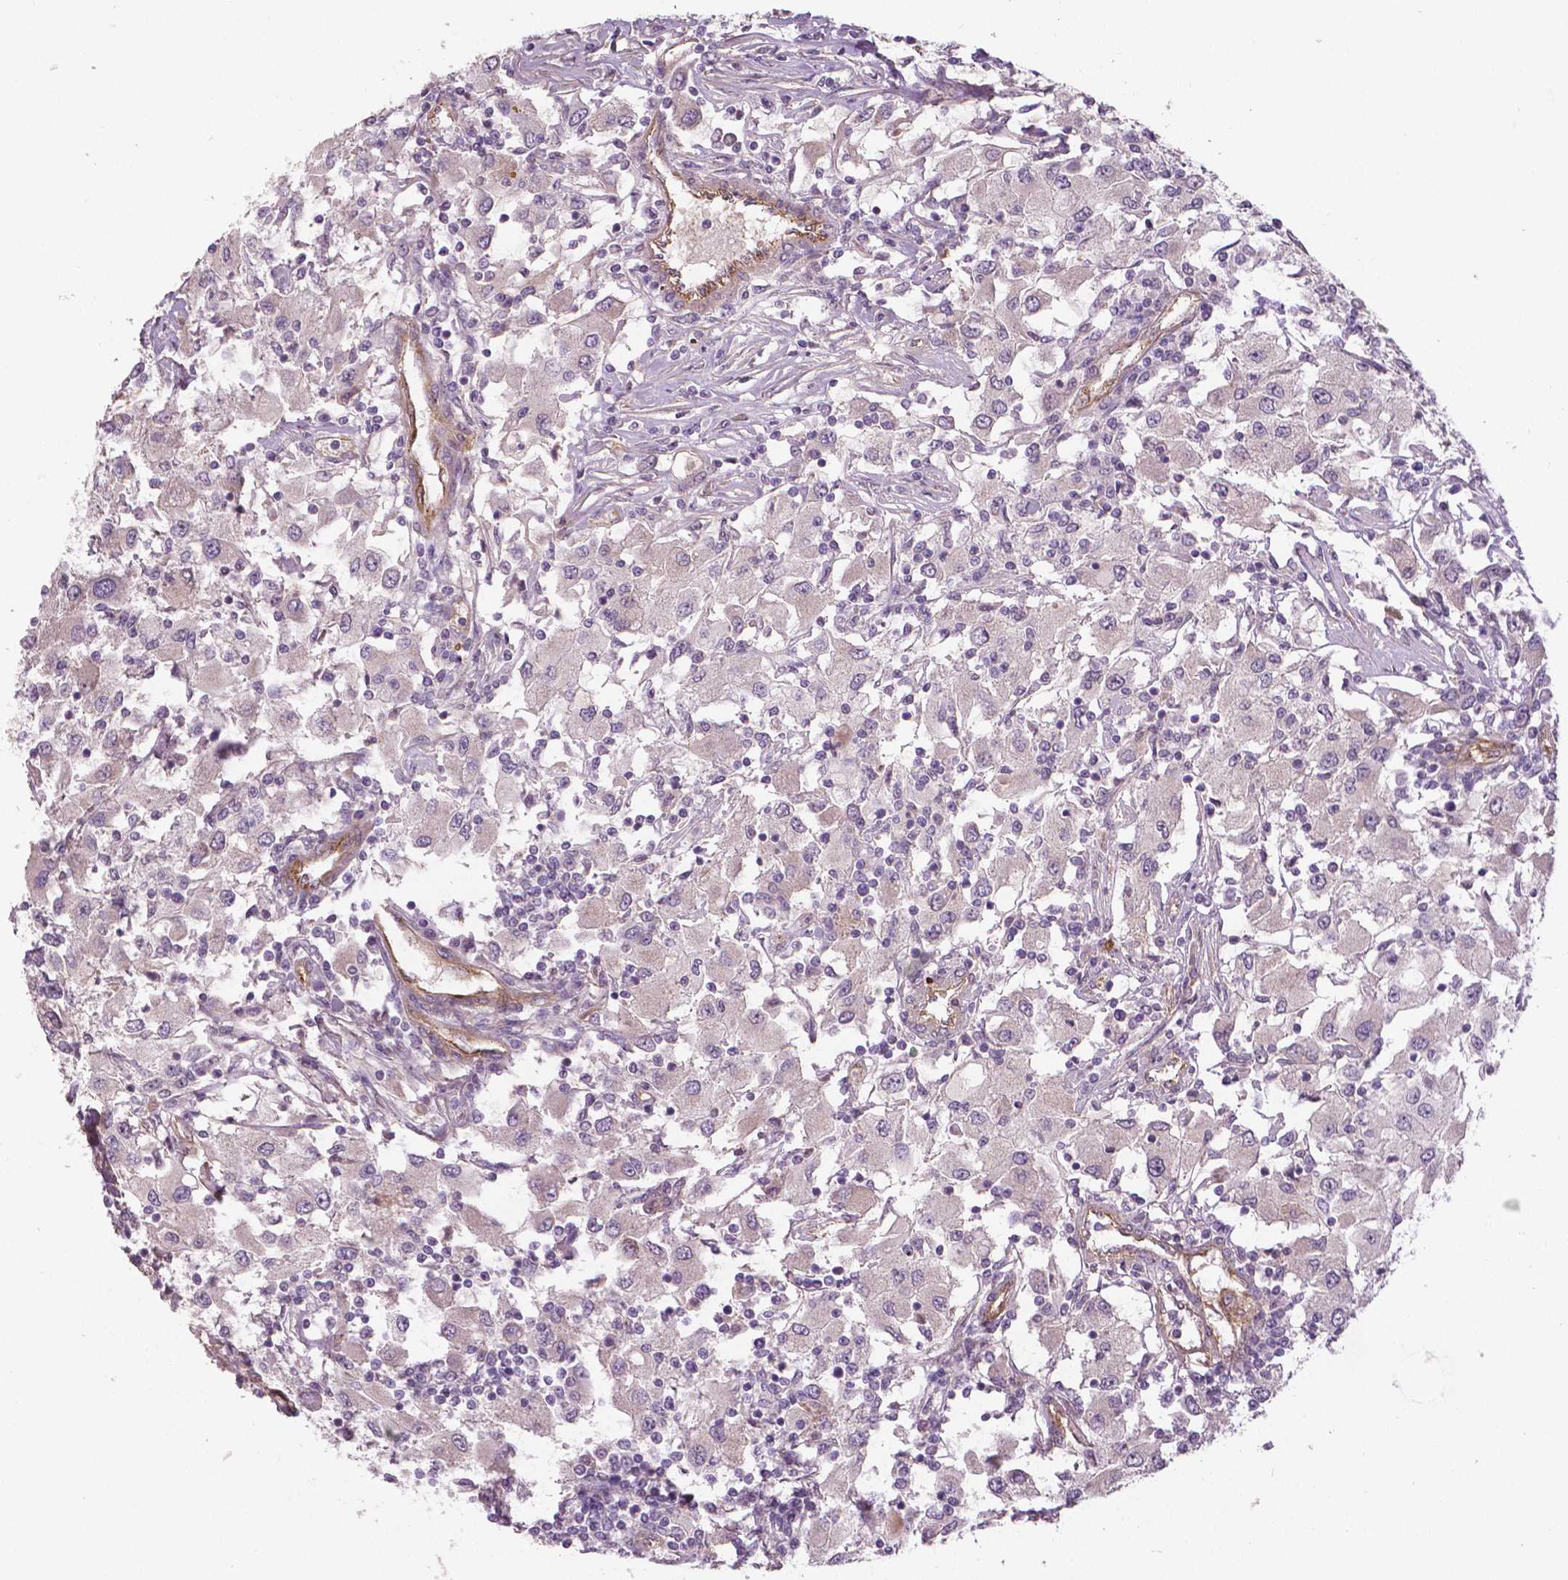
{"staining": {"intensity": "negative", "quantity": "none", "location": "none"}, "tissue": "renal cancer", "cell_type": "Tumor cells", "image_type": "cancer", "snomed": [{"axis": "morphology", "description": "Adenocarcinoma, NOS"}, {"axis": "topography", "description": "Kidney"}], "caption": "A high-resolution photomicrograph shows immunohistochemistry (IHC) staining of renal adenocarcinoma, which reveals no significant staining in tumor cells.", "gene": "FLT1", "patient": {"sex": "female", "age": 67}}